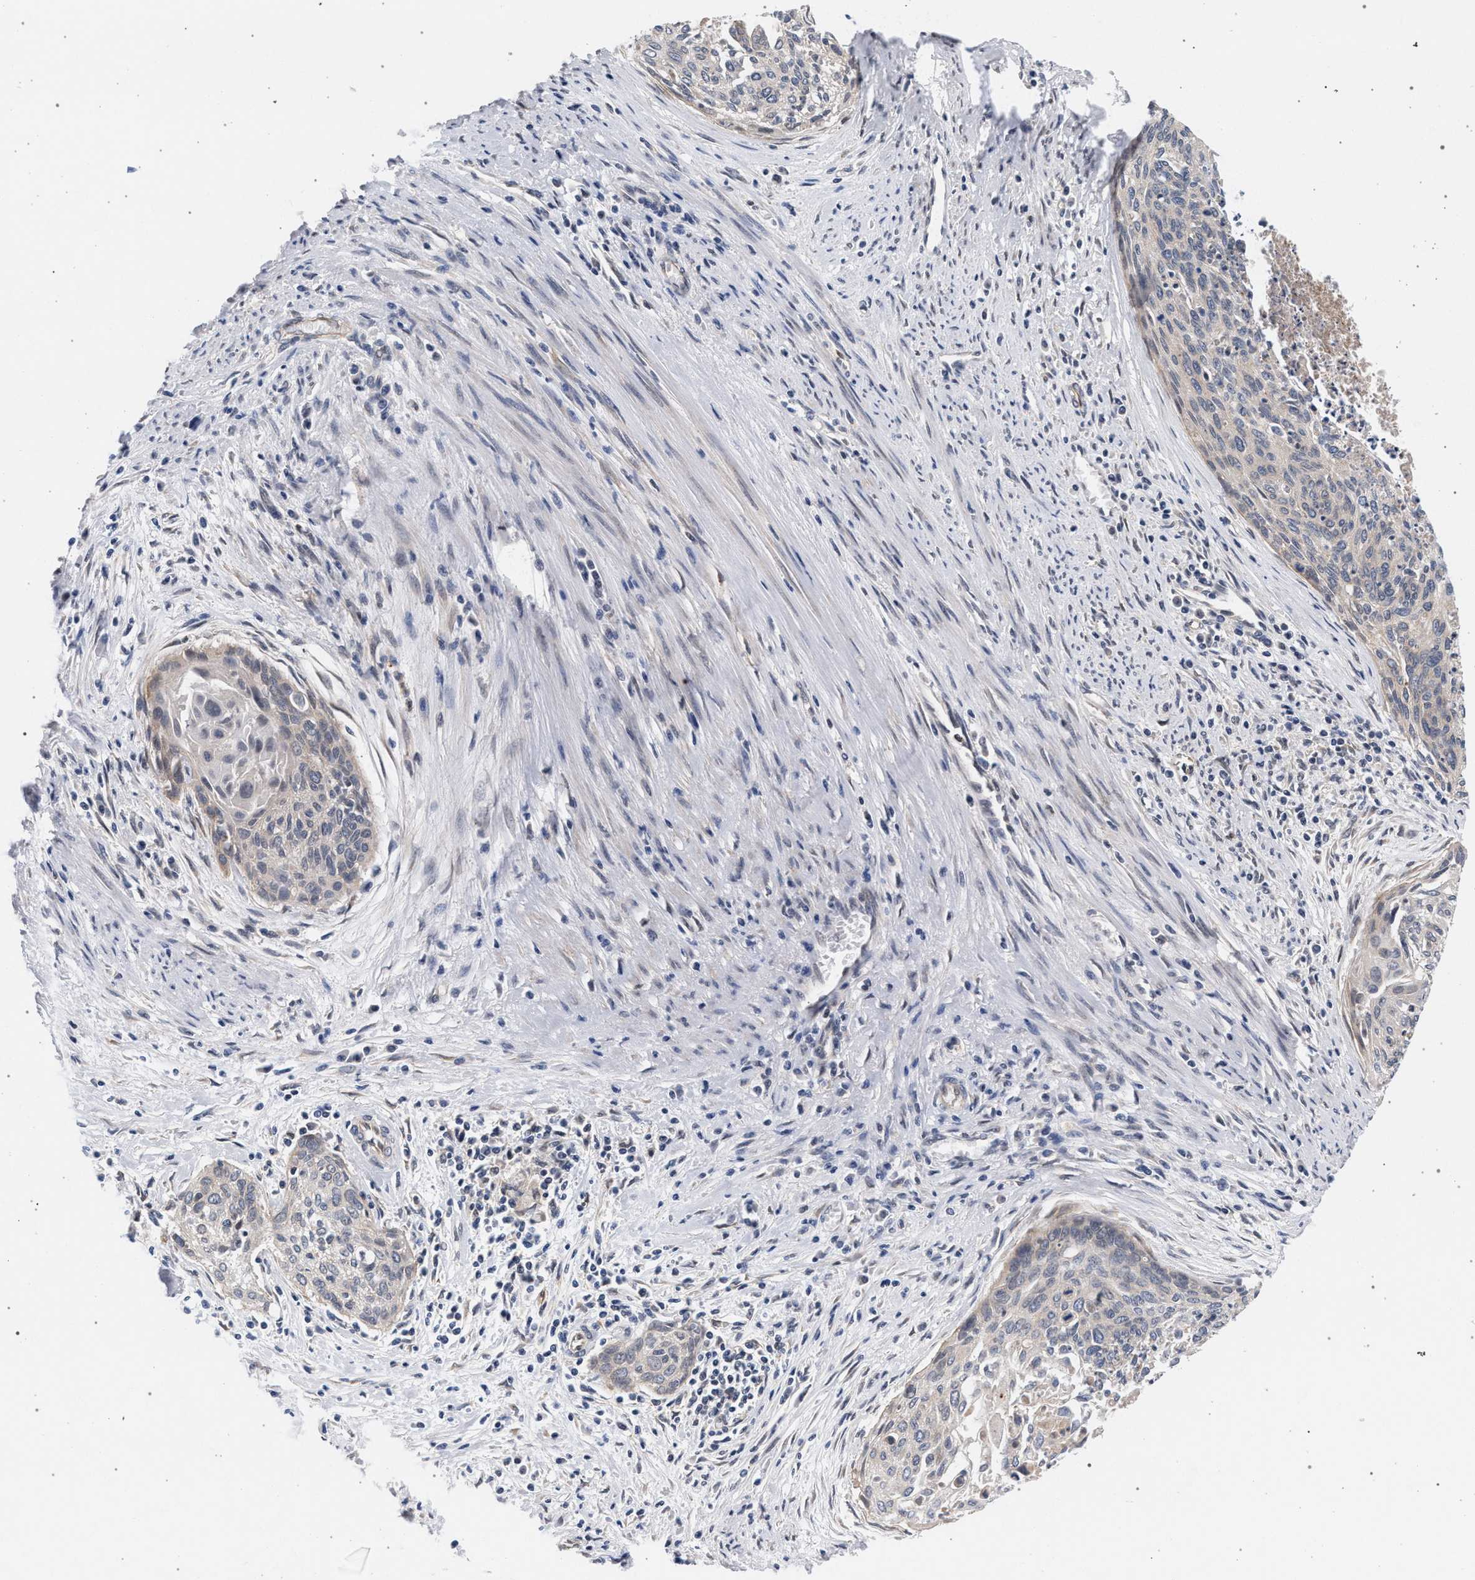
{"staining": {"intensity": "negative", "quantity": "none", "location": "none"}, "tissue": "cervical cancer", "cell_type": "Tumor cells", "image_type": "cancer", "snomed": [{"axis": "morphology", "description": "Squamous cell carcinoma, NOS"}, {"axis": "topography", "description": "Cervix"}], "caption": "The immunohistochemistry histopathology image has no significant positivity in tumor cells of cervical cancer (squamous cell carcinoma) tissue.", "gene": "ARPC5L", "patient": {"sex": "female", "age": 55}}